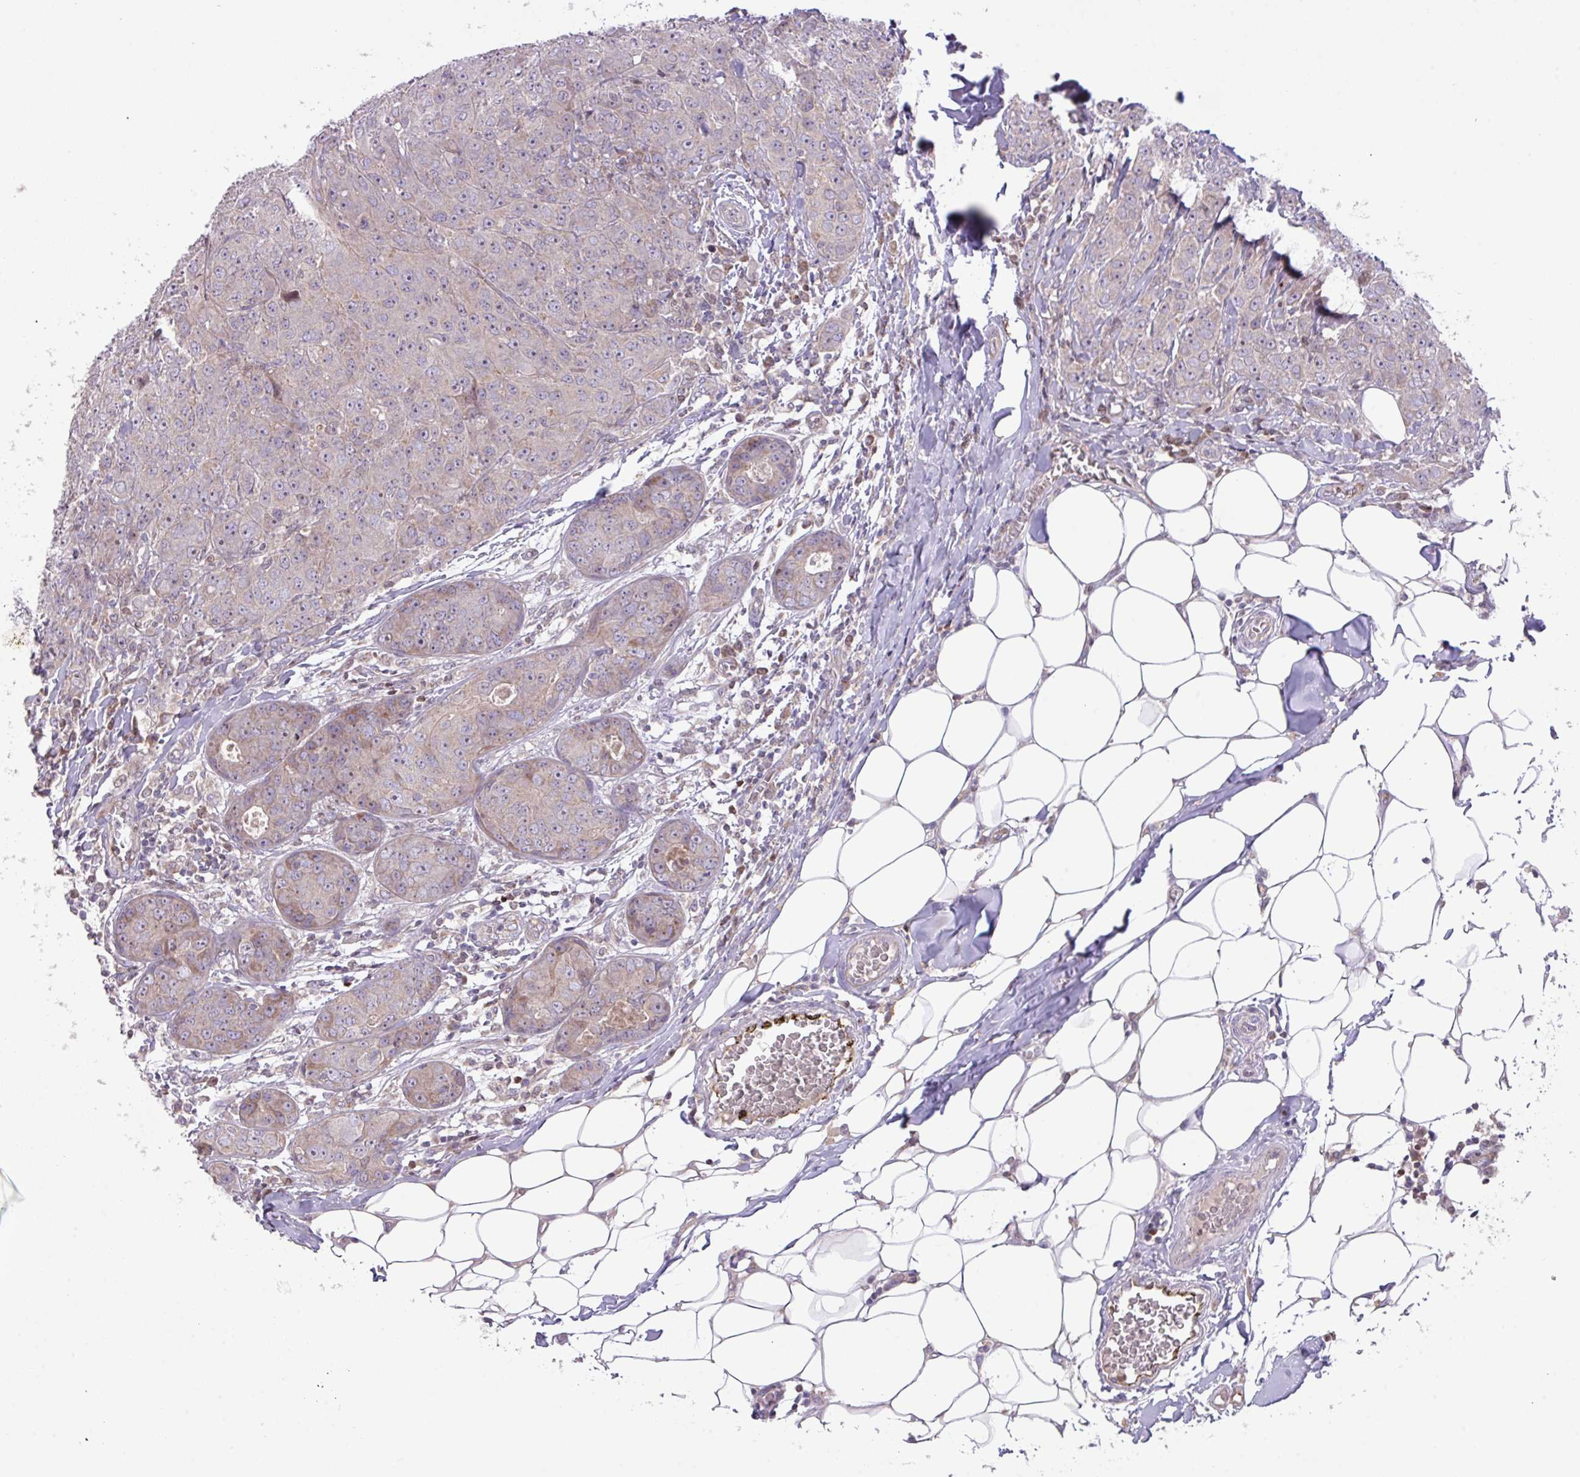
{"staining": {"intensity": "weak", "quantity": "<25%", "location": "cytoplasmic/membranous"}, "tissue": "breast cancer", "cell_type": "Tumor cells", "image_type": "cancer", "snomed": [{"axis": "morphology", "description": "Duct carcinoma"}, {"axis": "topography", "description": "Breast"}], "caption": "Human breast infiltrating ductal carcinoma stained for a protein using IHC reveals no staining in tumor cells.", "gene": "ZNF394", "patient": {"sex": "female", "age": 43}}